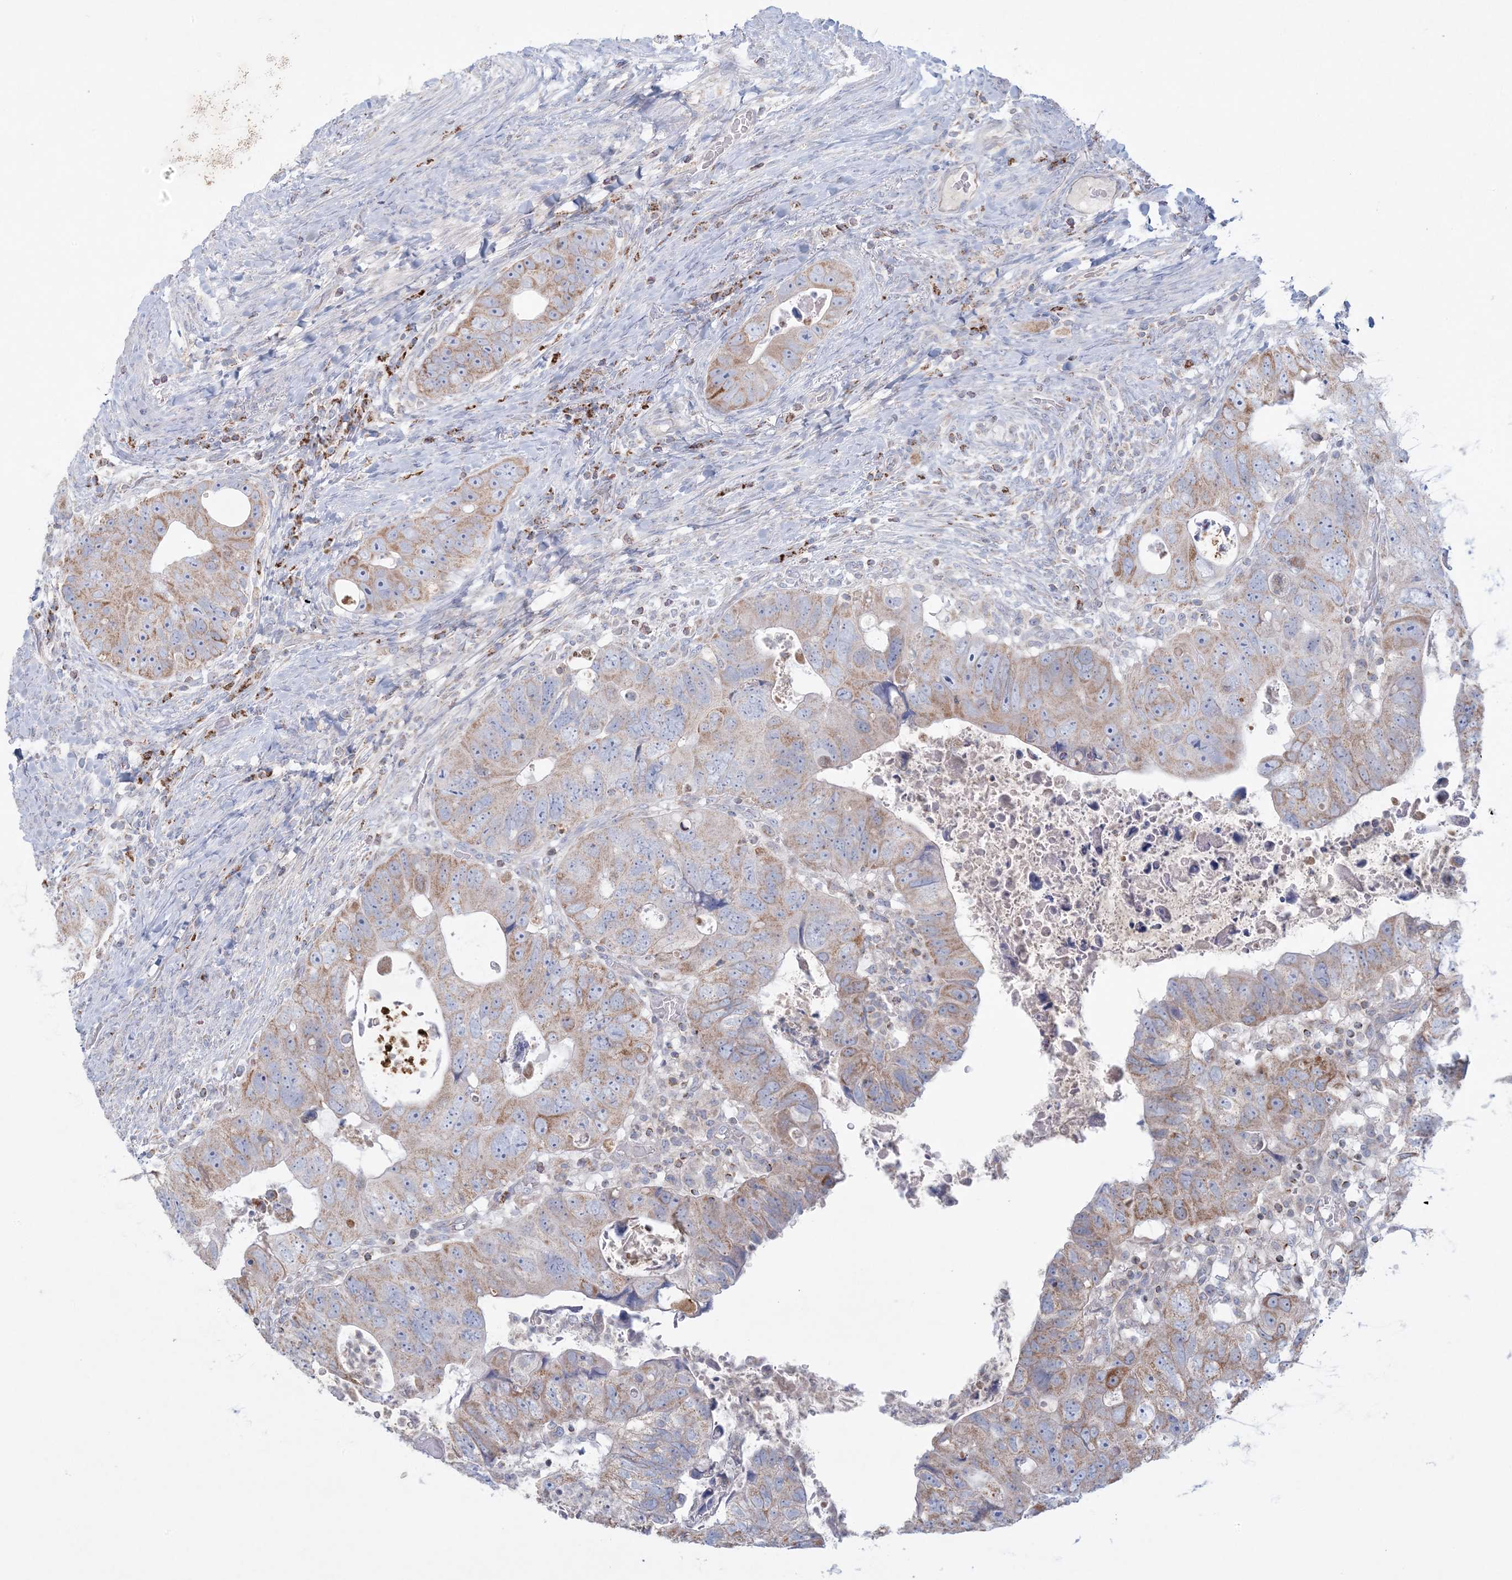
{"staining": {"intensity": "moderate", "quantity": "25%-75%", "location": "cytoplasmic/membranous"}, "tissue": "colorectal cancer", "cell_type": "Tumor cells", "image_type": "cancer", "snomed": [{"axis": "morphology", "description": "Adenocarcinoma, NOS"}, {"axis": "topography", "description": "Rectum"}], "caption": "Protein staining demonstrates moderate cytoplasmic/membranous positivity in about 25%-75% of tumor cells in colorectal adenocarcinoma.", "gene": "KCTD6", "patient": {"sex": "male", "age": 59}}